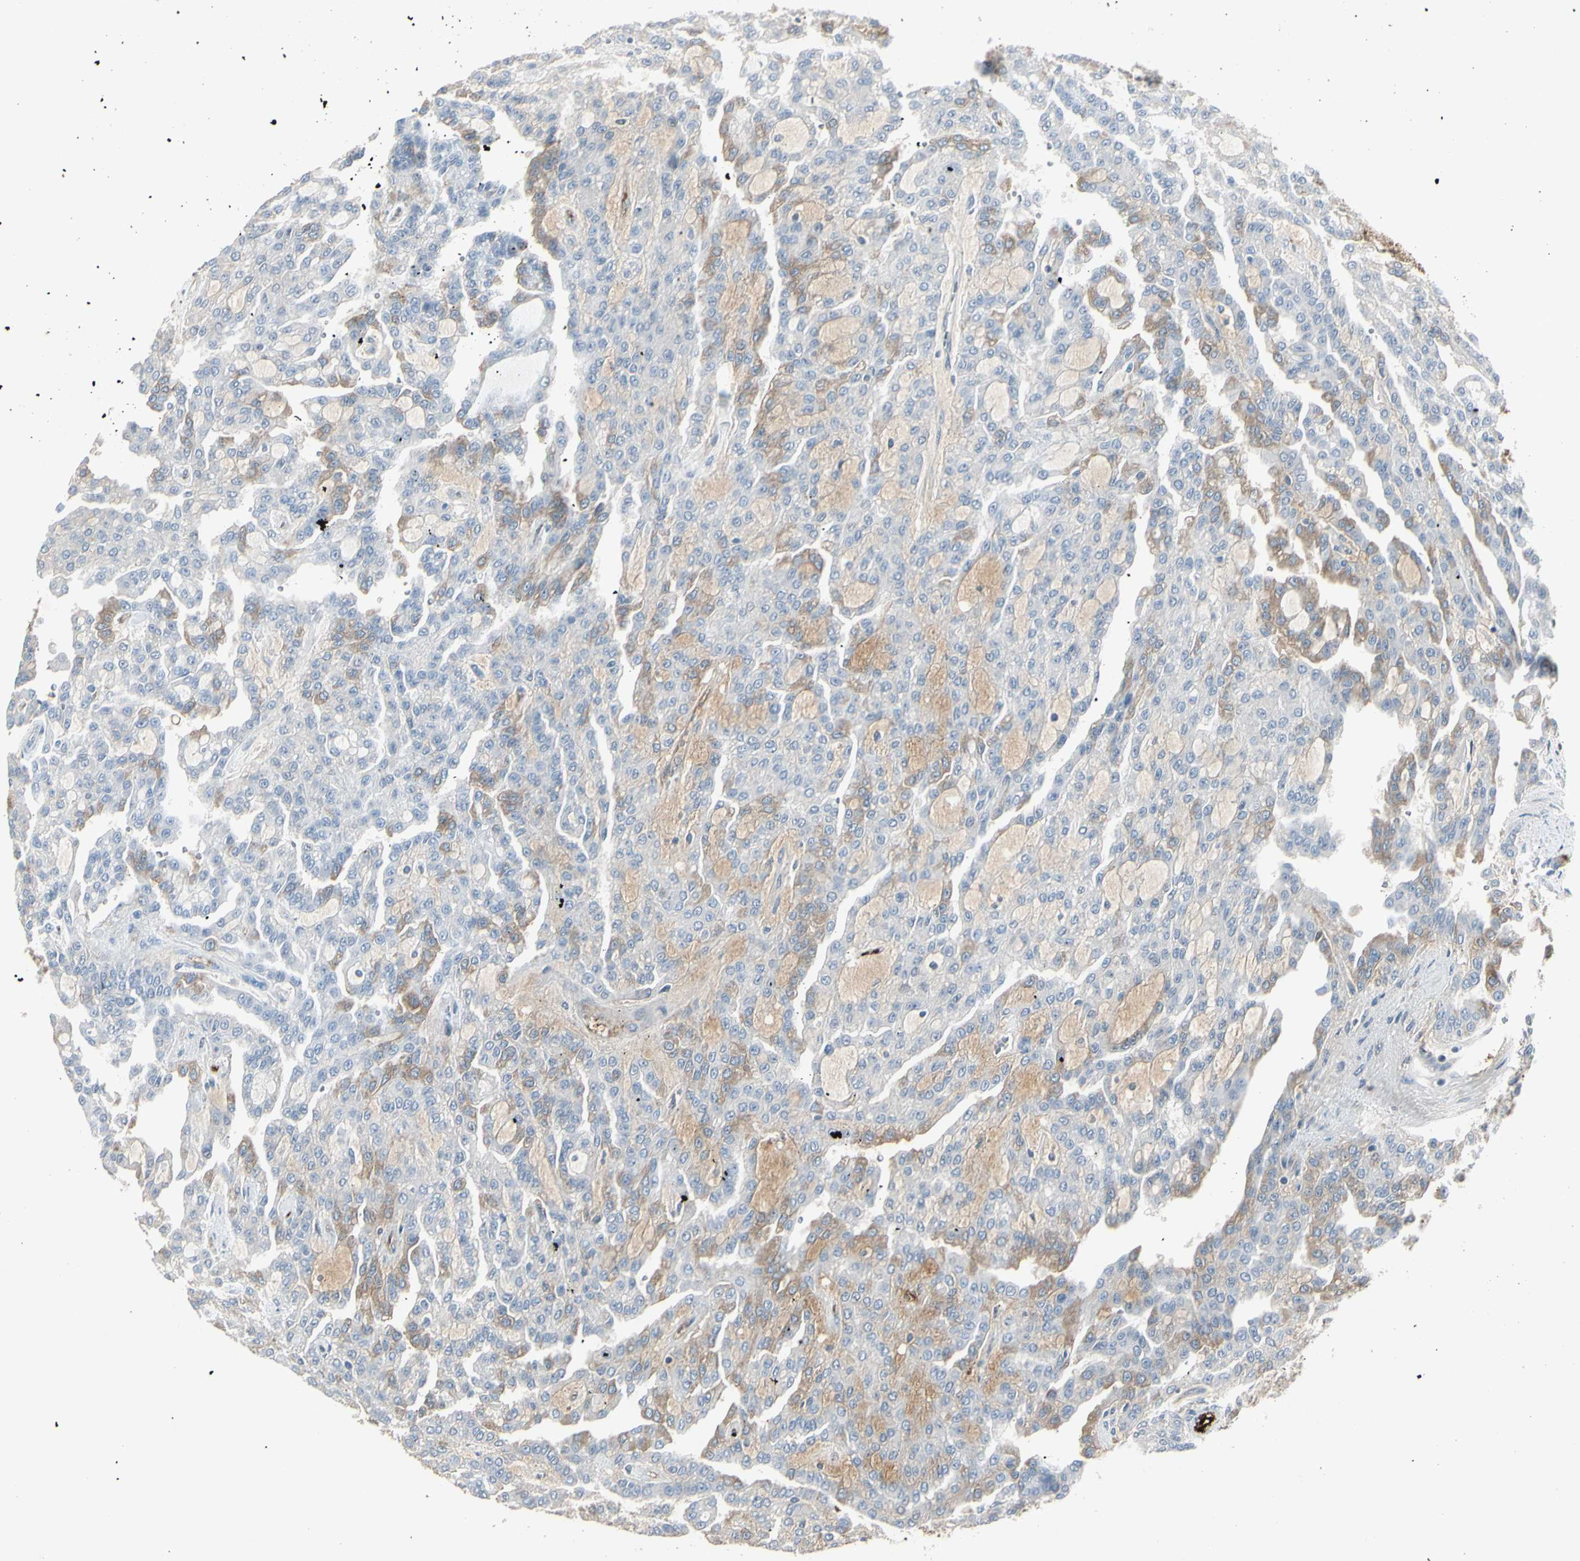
{"staining": {"intensity": "weak", "quantity": "<25%", "location": "cytoplasmic/membranous"}, "tissue": "renal cancer", "cell_type": "Tumor cells", "image_type": "cancer", "snomed": [{"axis": "morphology", "description": "Adenocarcinoma, NOS"}, {"axis": "topography", "description": "Kidney"}], "caption": "There is no significant staining in tumor cells of renal adenocarcinoma.", "gene": "IGHM", "patient": {"sex": "male", "age": 63}}